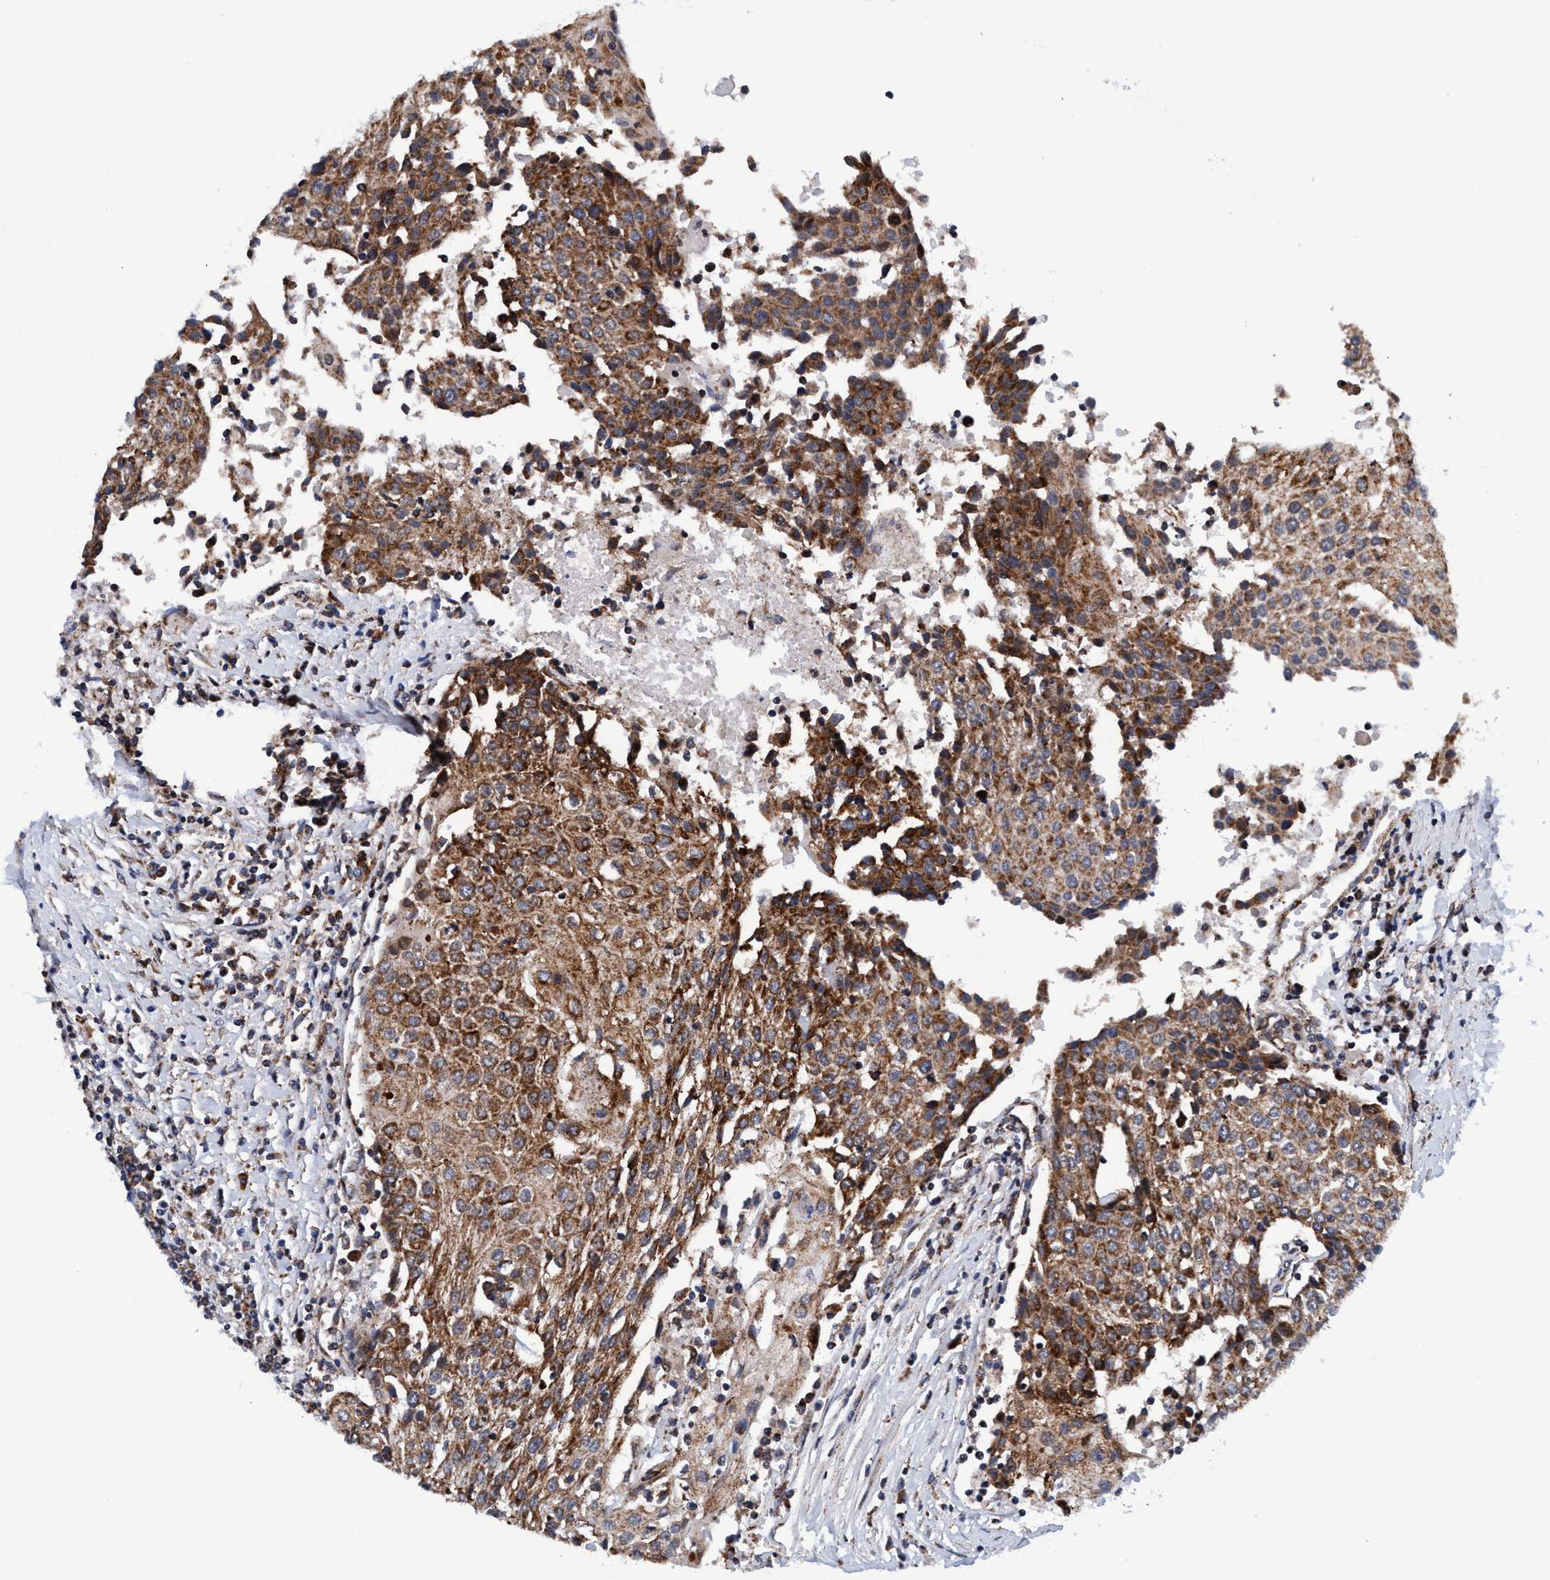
{"staining": {"intensity": "moderate", "quantity": ">75%", "location": "cytoplasmic/membranous"}, "tissue": "urothelial cancer", "cell_type": "Tumor cells", "image_type": "cancer", "snomed": [{"axis": "morphology", "description": "Urothelial carcinoma, High grade"}, {"axis": "topography", "description": "Urinary bladder"}], "caption": "A medium amount of moderate cytoplasmic/membranous expression is identified in approximately >75% of tumor cells in high-grade urothelial carcinoma tissue.", "gene": "AGAP2", "patient": {"sex": "female", "age": 85}}